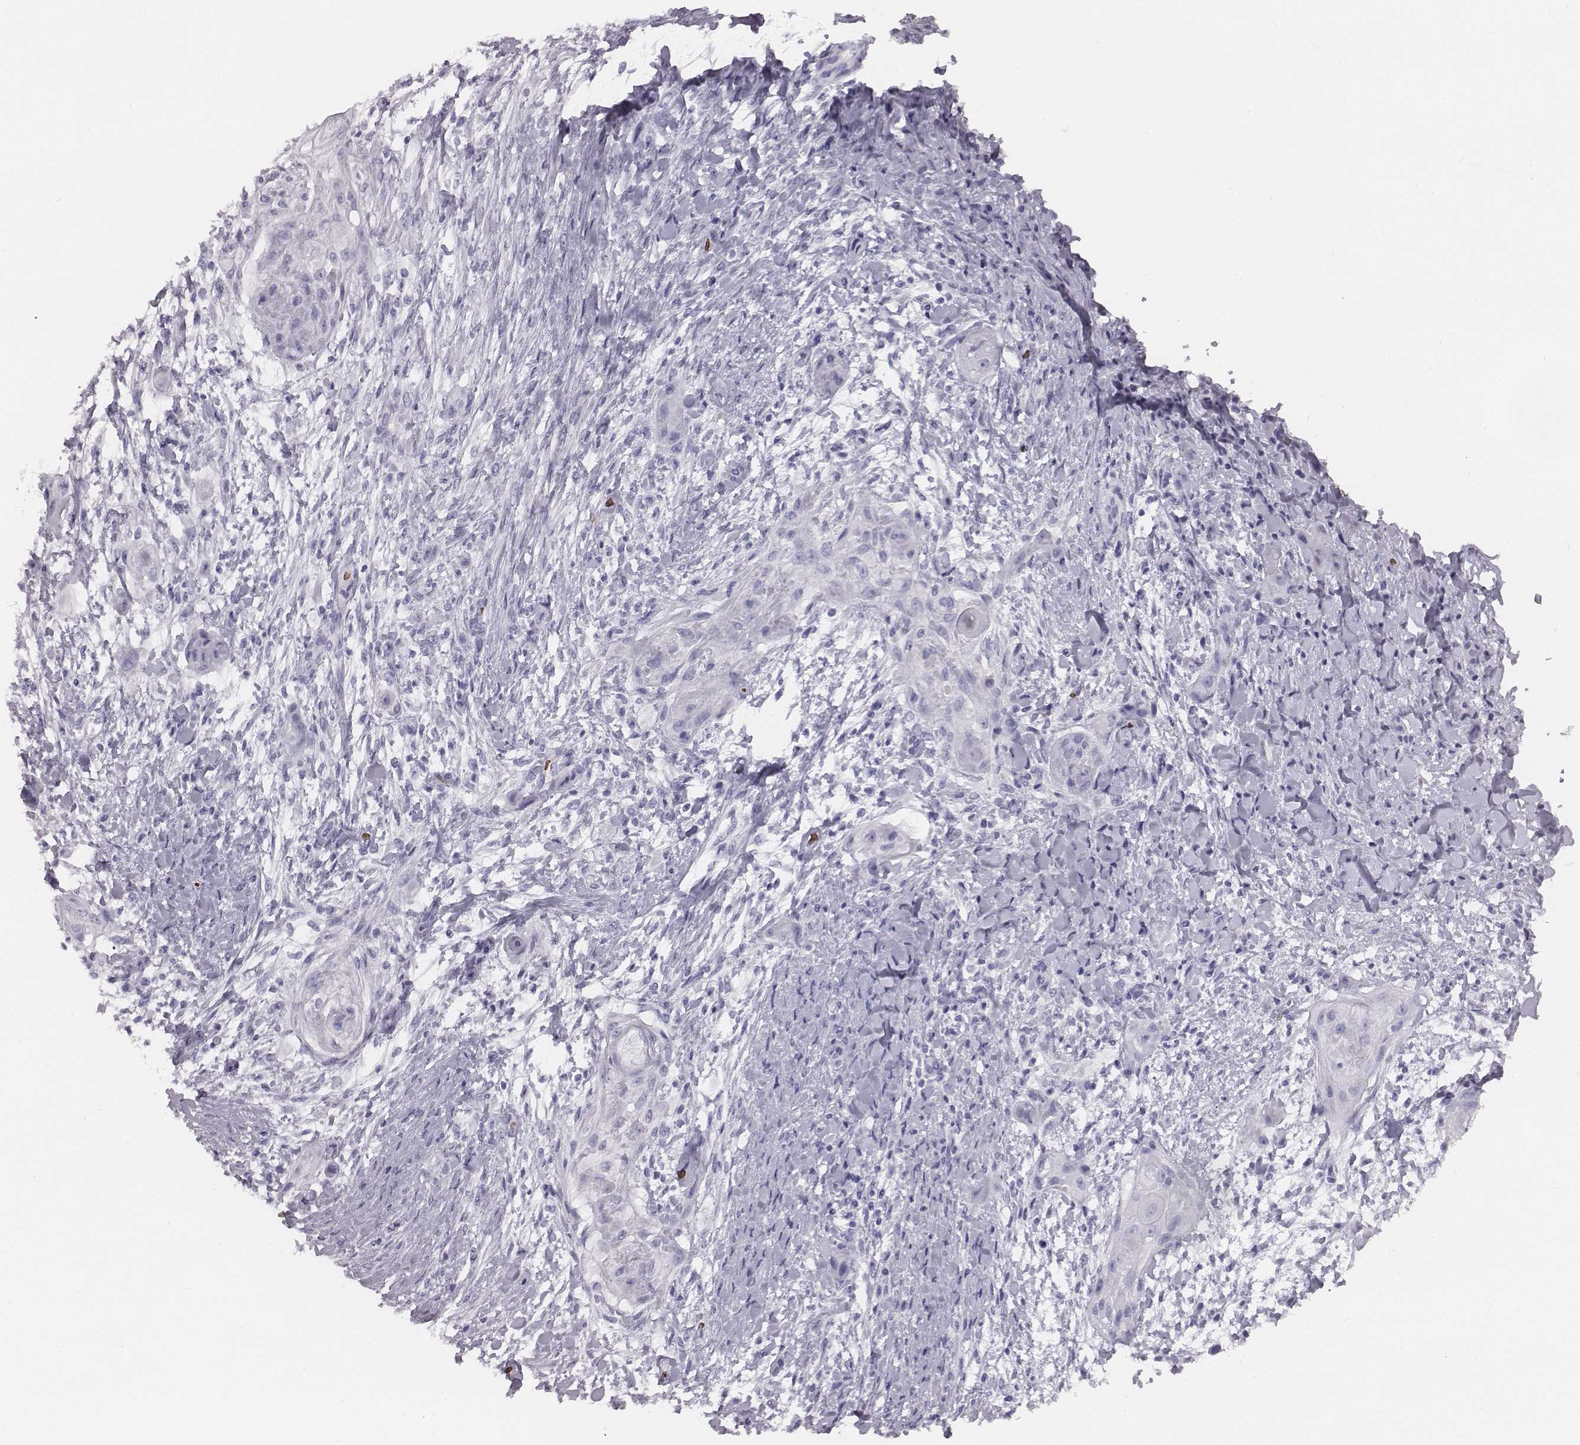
{"staining": {"intensity": "negative", "quantity": "none", "location": "none"}, "tissue": "skin cancer", "cell_type": "Tumor cells", "image_type": "cancer", "snomed": [{"axis": "morphology", "description": "Squamous cell carcinoma, NOS"}, {"axis": "topography", "description": "Skin"}], "caption": "The immunohistochemistry micrograph has no significant positivity in tumor cells of skin cancer (squamous cell carcinoma) tissue. (DAB IHC visualized using brightfield microscopy, high magnification).", "gene": "HBZ", "patient": {"sex": "male", "age": 62}}